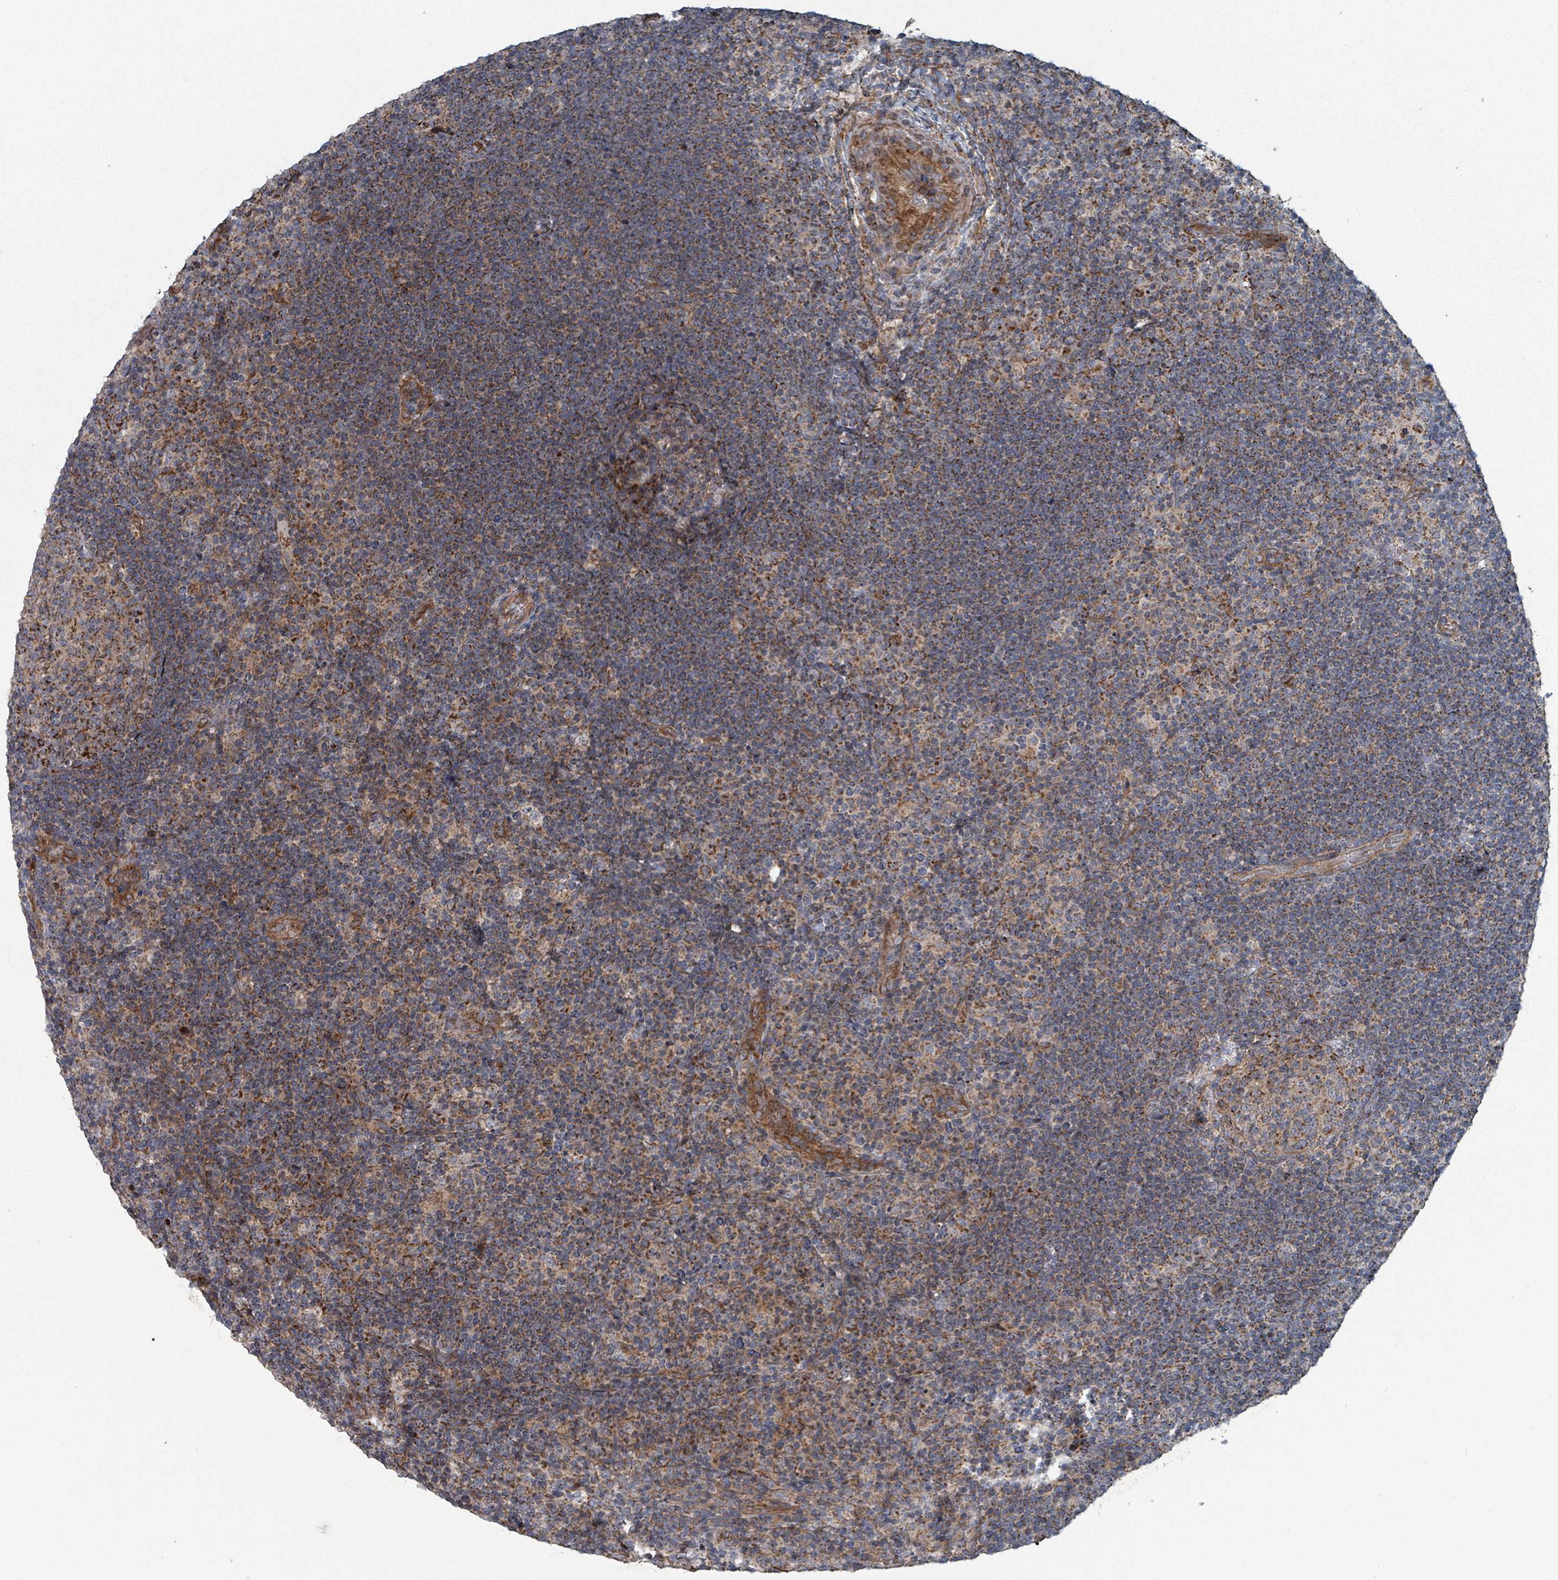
{"staining": {"intensity": "moderate", "quantity": "25%-75%", "location": "cytoplasmic/membranous"}, "tissue": "lymphoma", "cell_type": "Tumor cells", "image_type": "cancer", "snomed": [{"axis": "morphology", "description": "Hodgkin's disease, NOS"}, {"axis": "topography", "description": "Lymph node"}], "caption": "Hodgkin's disease stained with DAB (3,3'-diaminobenzidine) immunohistochemistry reveals medium levels of moderate cytoplasmic/membranous expression in approximately 25%-75% of tumor cells. Using DAB (brown) and hematoxylin (blue) stains, captured at high magnification using brightfield microscopy.", "gene": "MRPL4", "patient": {"sex": "female", "age": 57}}